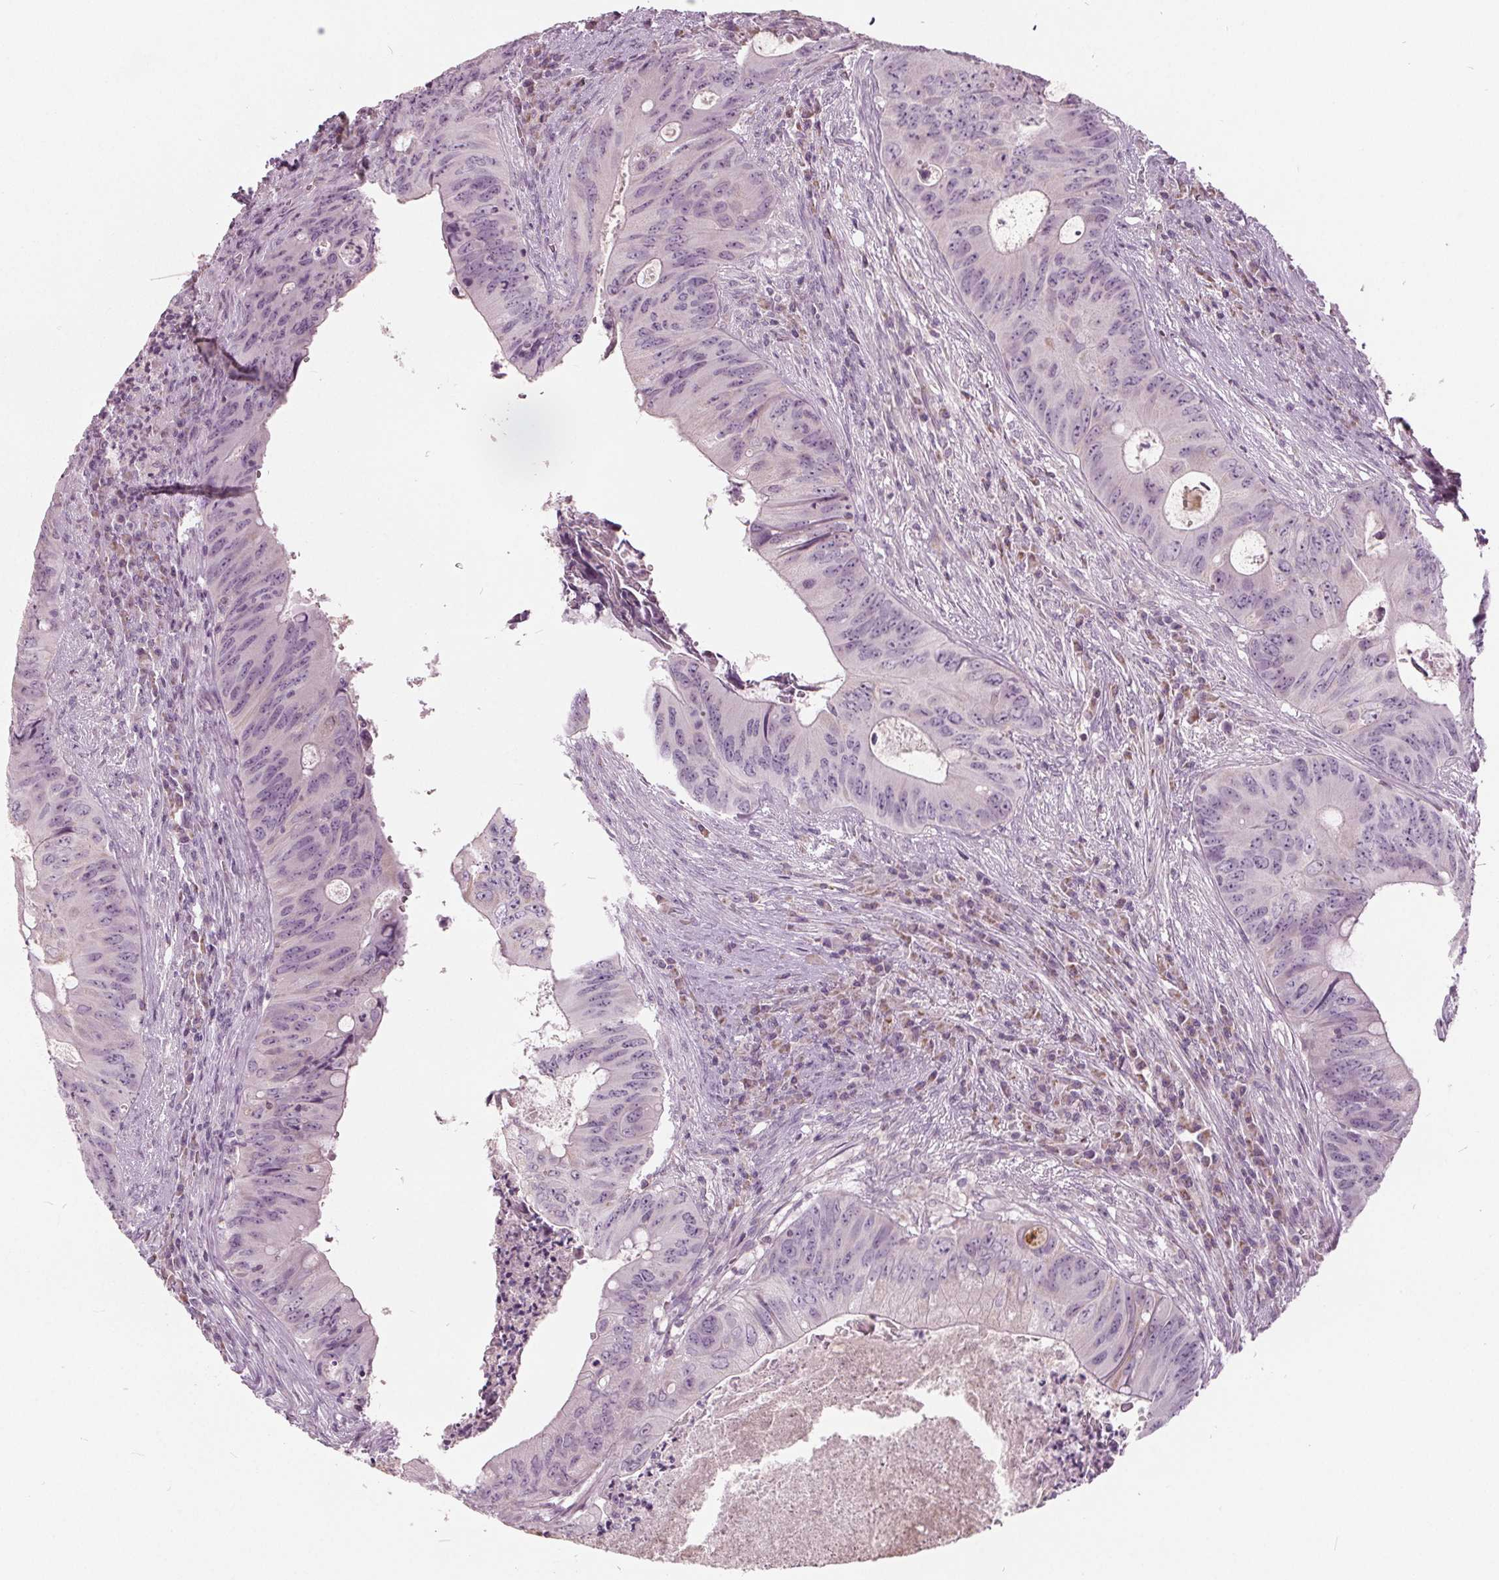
{"staining": {"intensity": "negative", "quantity": "none", "location": "none"}, "tissue": "colorectal cancer", "cell_type": "Tumor cells", "image_type": "cancer", "snomed": [{"axis": "morphology", "description": "Adenocarcinoma, NOS"}, {"axis": "topography", "description": "Colon"}], "caption": "Micrograph shows no significant protein expression in tumor cells of colorectal cancer (adenocarcinoma).", "gene": "ECI2", "patient": {"sex": "female", "age": 74}}